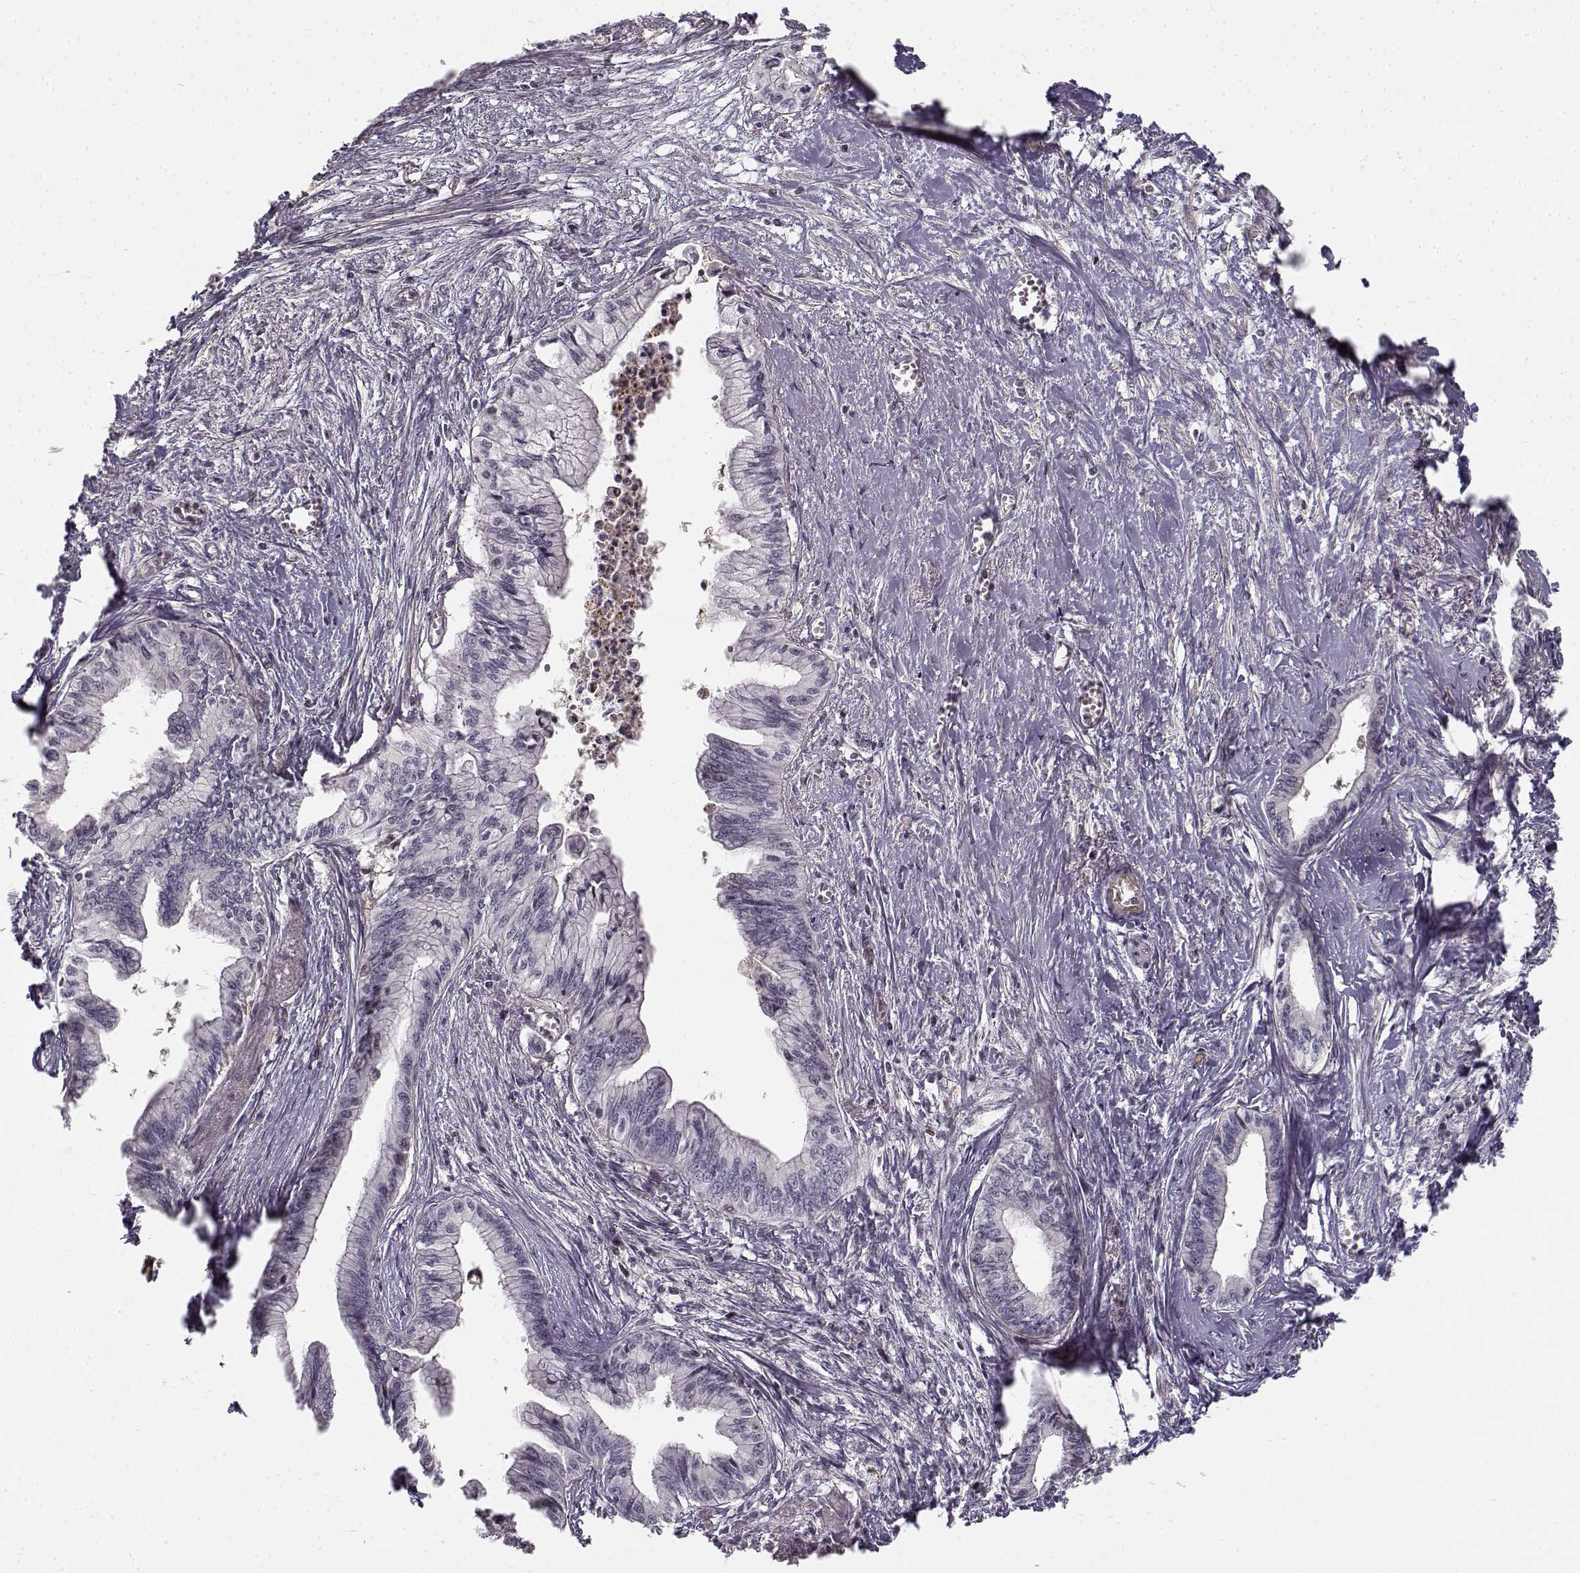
{"staining": {"intensity": "negative", "quantity": "none", "location": "none"}, "tissue": "pancreatic cancer", "cell_type": "Tumor cells", "image_type": "cancer", "snomed": [{"axis": "morphology", "description": "Adenocarcinoma, NOS"}, {"axis": "topography", "description": "Pancreas"}], "caption": "There is no significant expression in tumor cells of adenocarcinoma (pancreatic).", "gene": "RGS9BP", "patient": {"sex": "female", "age": 61}}